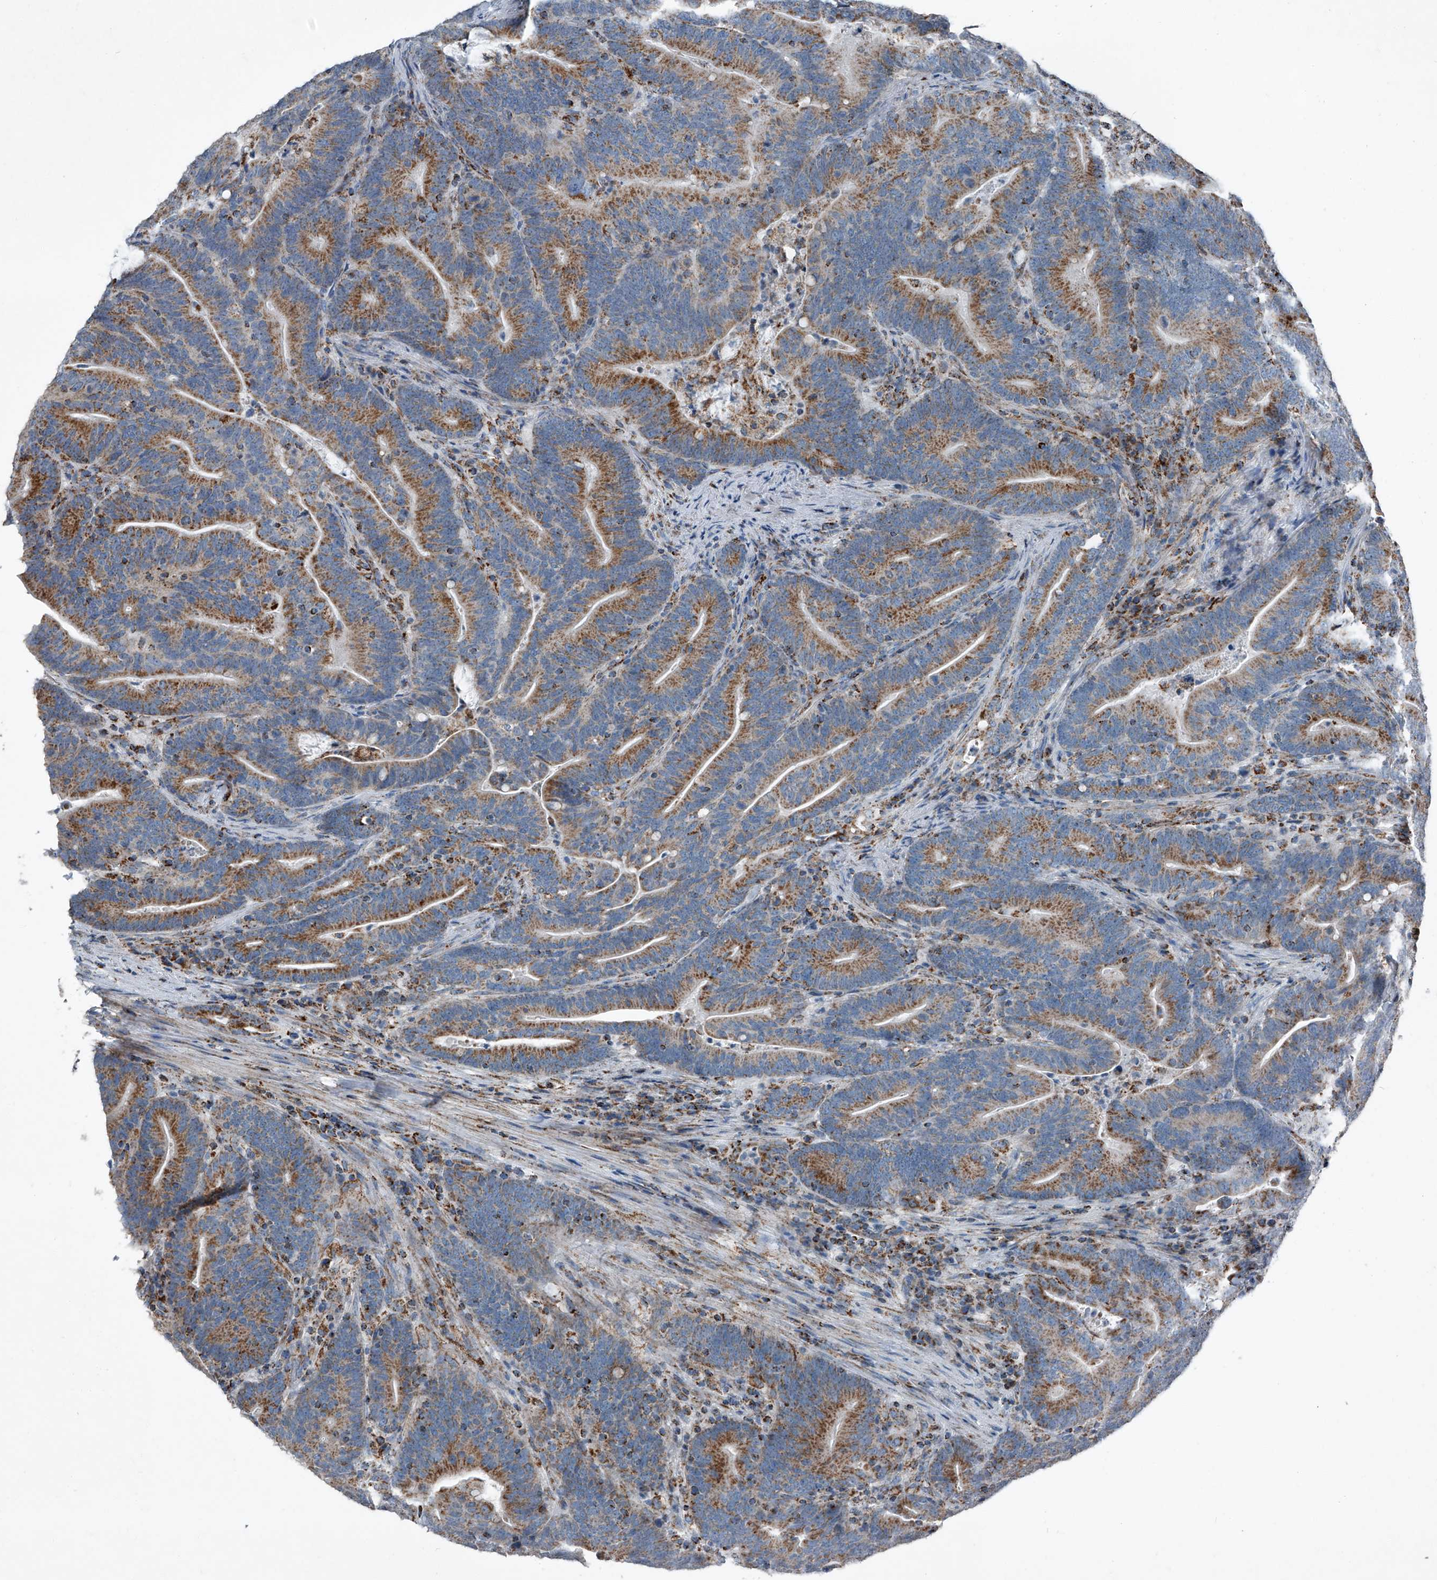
{"staining": {"intensity": "moderate", "quantity": ">75%", "location": "cytoplasmic/membranous"}, "tissue": "colorectal cancer", "cell_type": "Tumor cells", "image_type": "cancer", "snomed": [{"axis": "morphology", "description": "Adenocarcinoma, NOS"}, {"axis": "topography", "description": "Colon"}], "caption": "Immunohistochemical staining of human colorectal cancer (adenocarcinoma) displays medium levels of moderate cytoplasmic/membranous staining in about >75% of tumor cells.", "gene": "CHRNA7", "patient": {"sex": "female", "age": 66}}